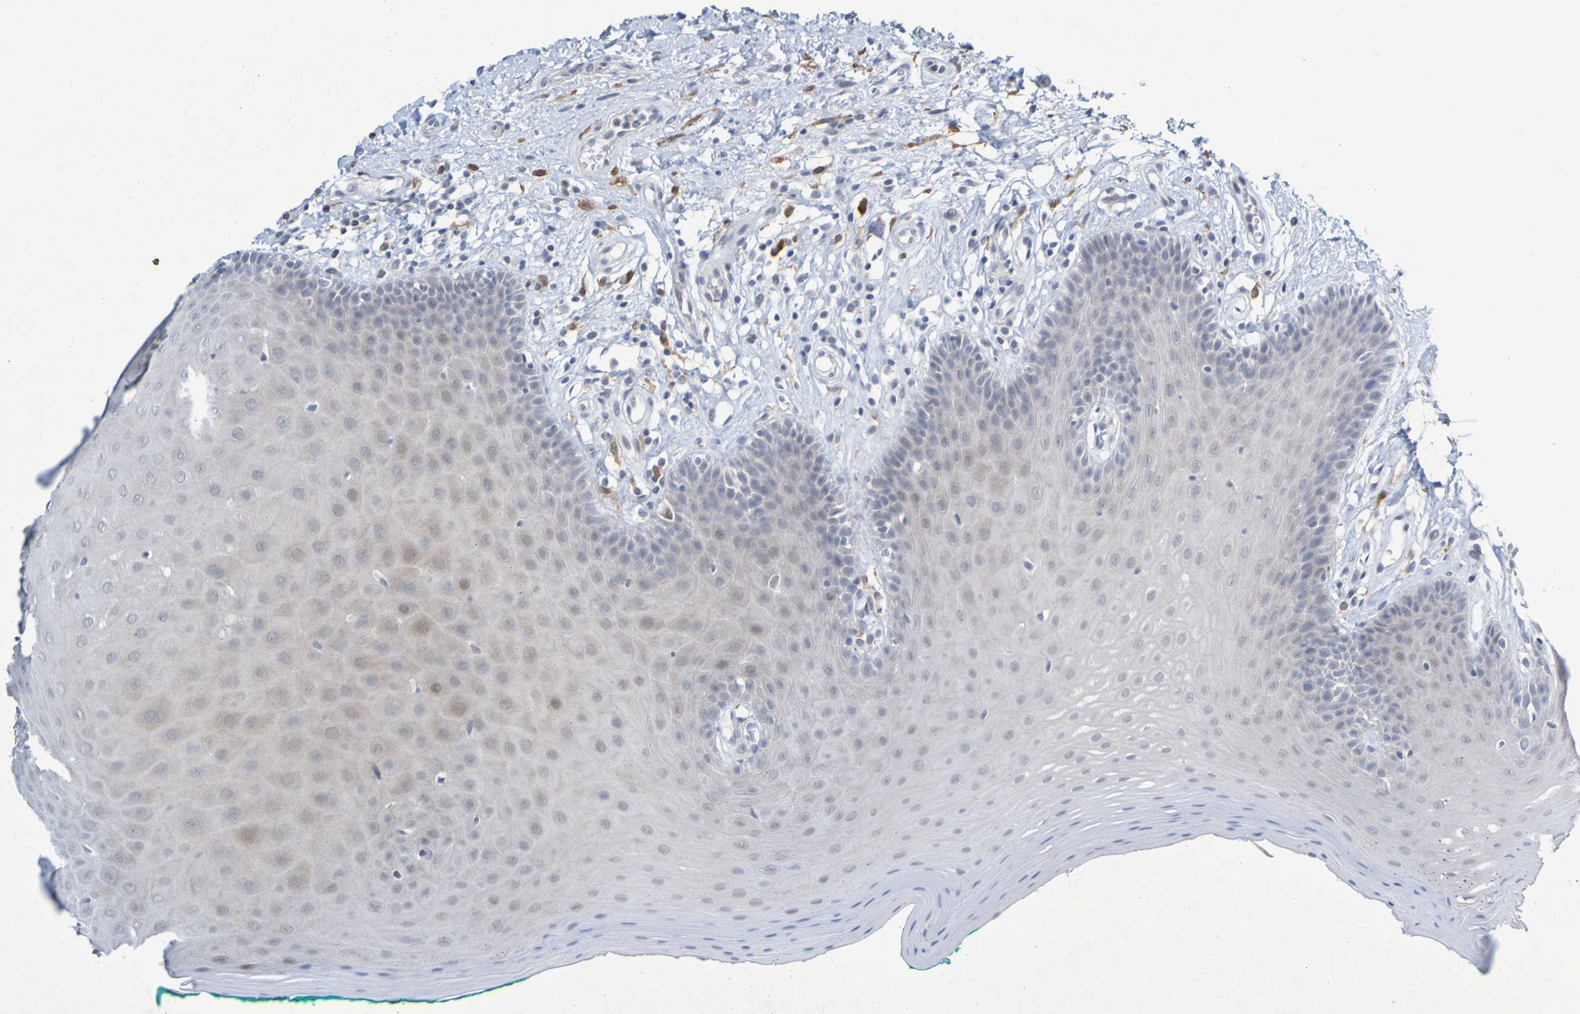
{"staining": {"intensity": "weak", "quantity": "<25%", "location": "cytoplasmic/membranous"}, "tissue": "oral mucosa", "cell_type": "Squamous epithelial cells", "image_type": "normal", "snomed": [{"axis": "morphology", "description": "Normal tissue, NOS"}, {"axis": "topography", "description": "Skeletal muscle"}, {"axis": "topography", "description": "Oral tissue"}], "caption": "Immunohistochemistry (IHC) micrograph of benign oral mucosa stained for a protein (brown), which displays no expression in squamous epithelial cells.", "gene": "LILRB5", "patient": {"sex": "male", "age": 58}}